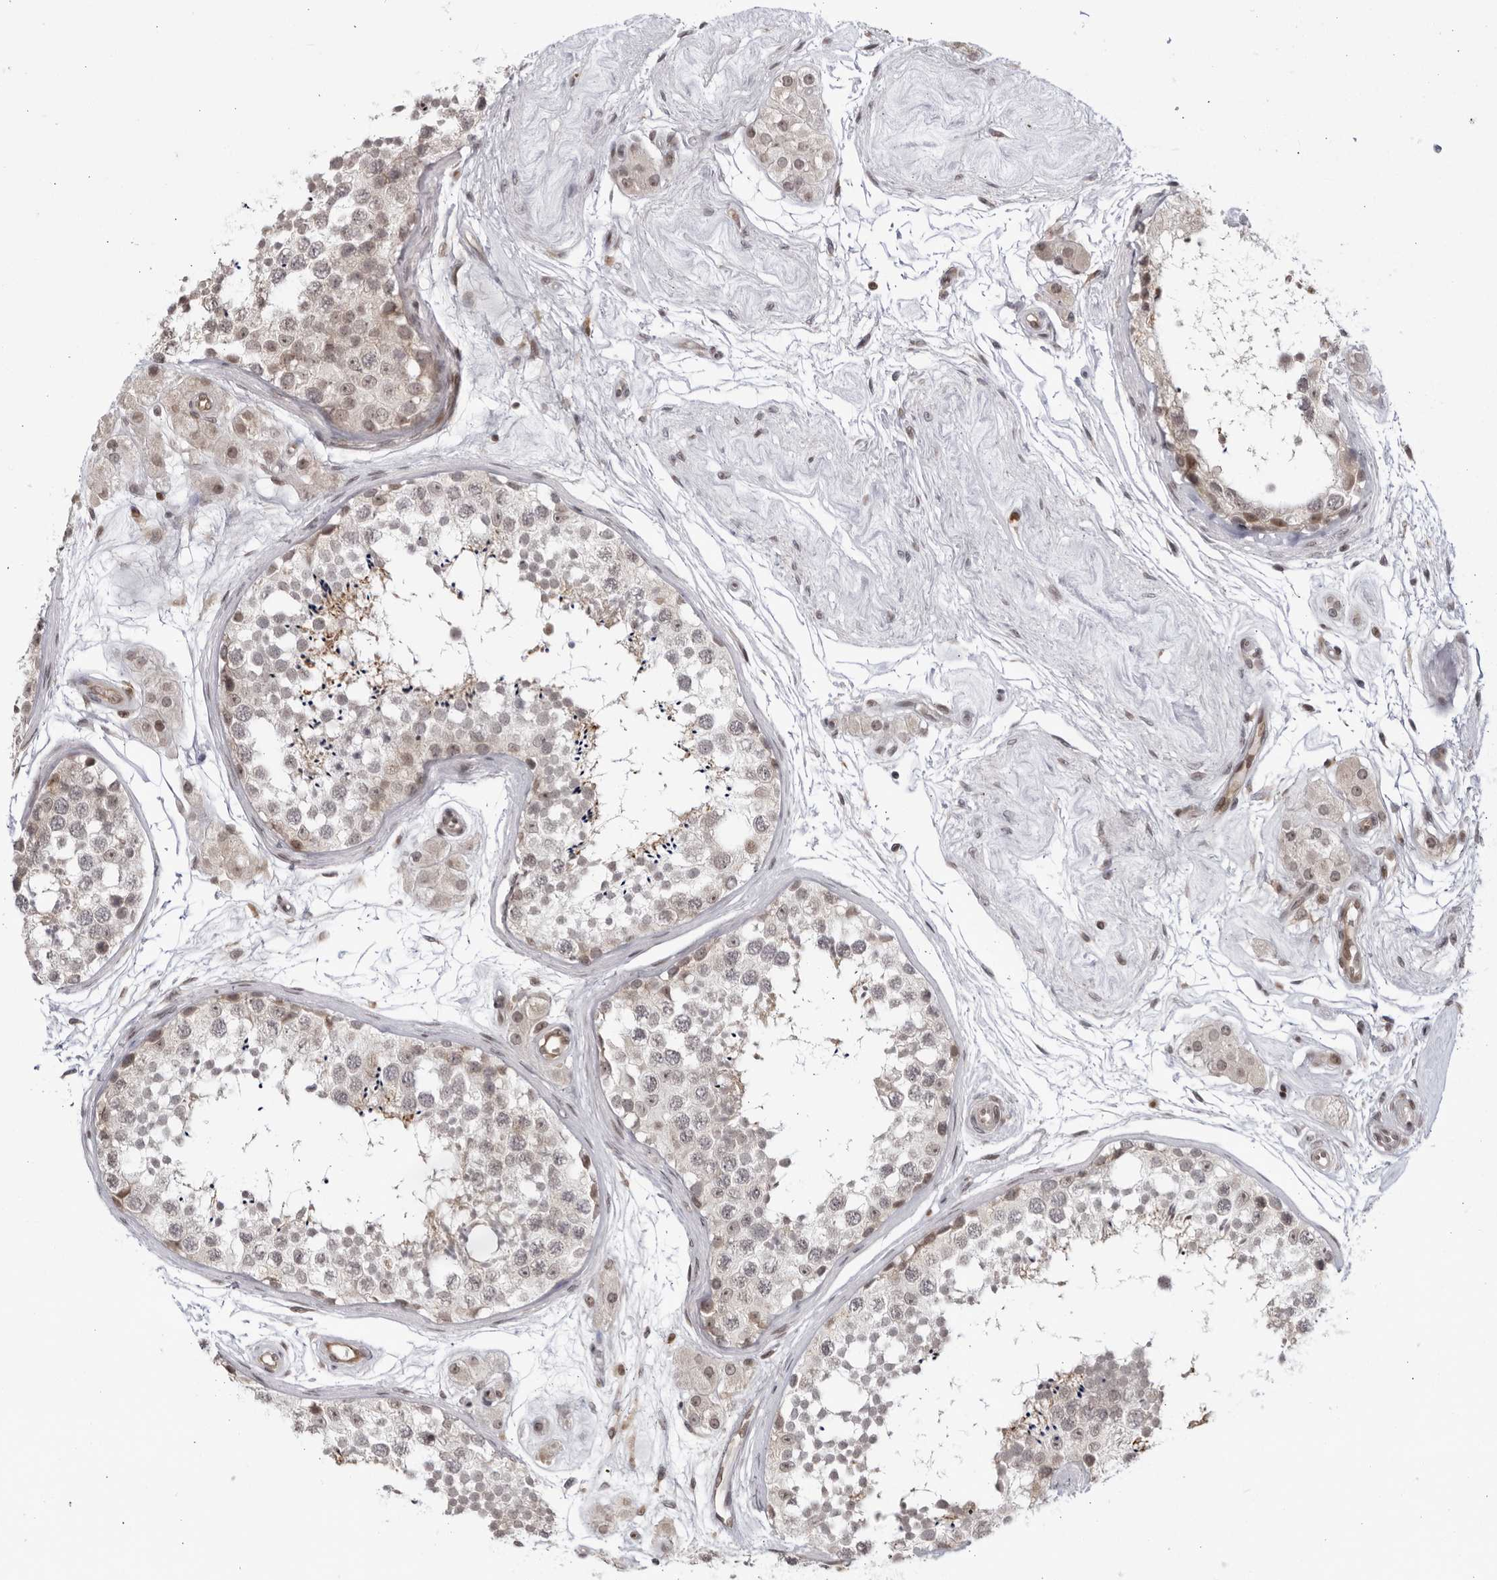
{"staining": {"intensity": "weak", "quantity": ">75%", "location": "cytoplasmic/membranous"}, "tissue": "testis", "cell_type": "Cells in seminiferous ducts", "image_type": "normal", "snomed": [{"axis": "morphology", "description": "Normal tissue, NOS"}, {"axis": "topography", "description": "Testis"}], "caption": "Testis was stained to show a protein in brown. There is low levels of weak cytoplasmic/membranous expression in about >75% of cells in seminiferous ducts.", "gene": "DTL", "patient": {"sex": "male", "age": 56}}